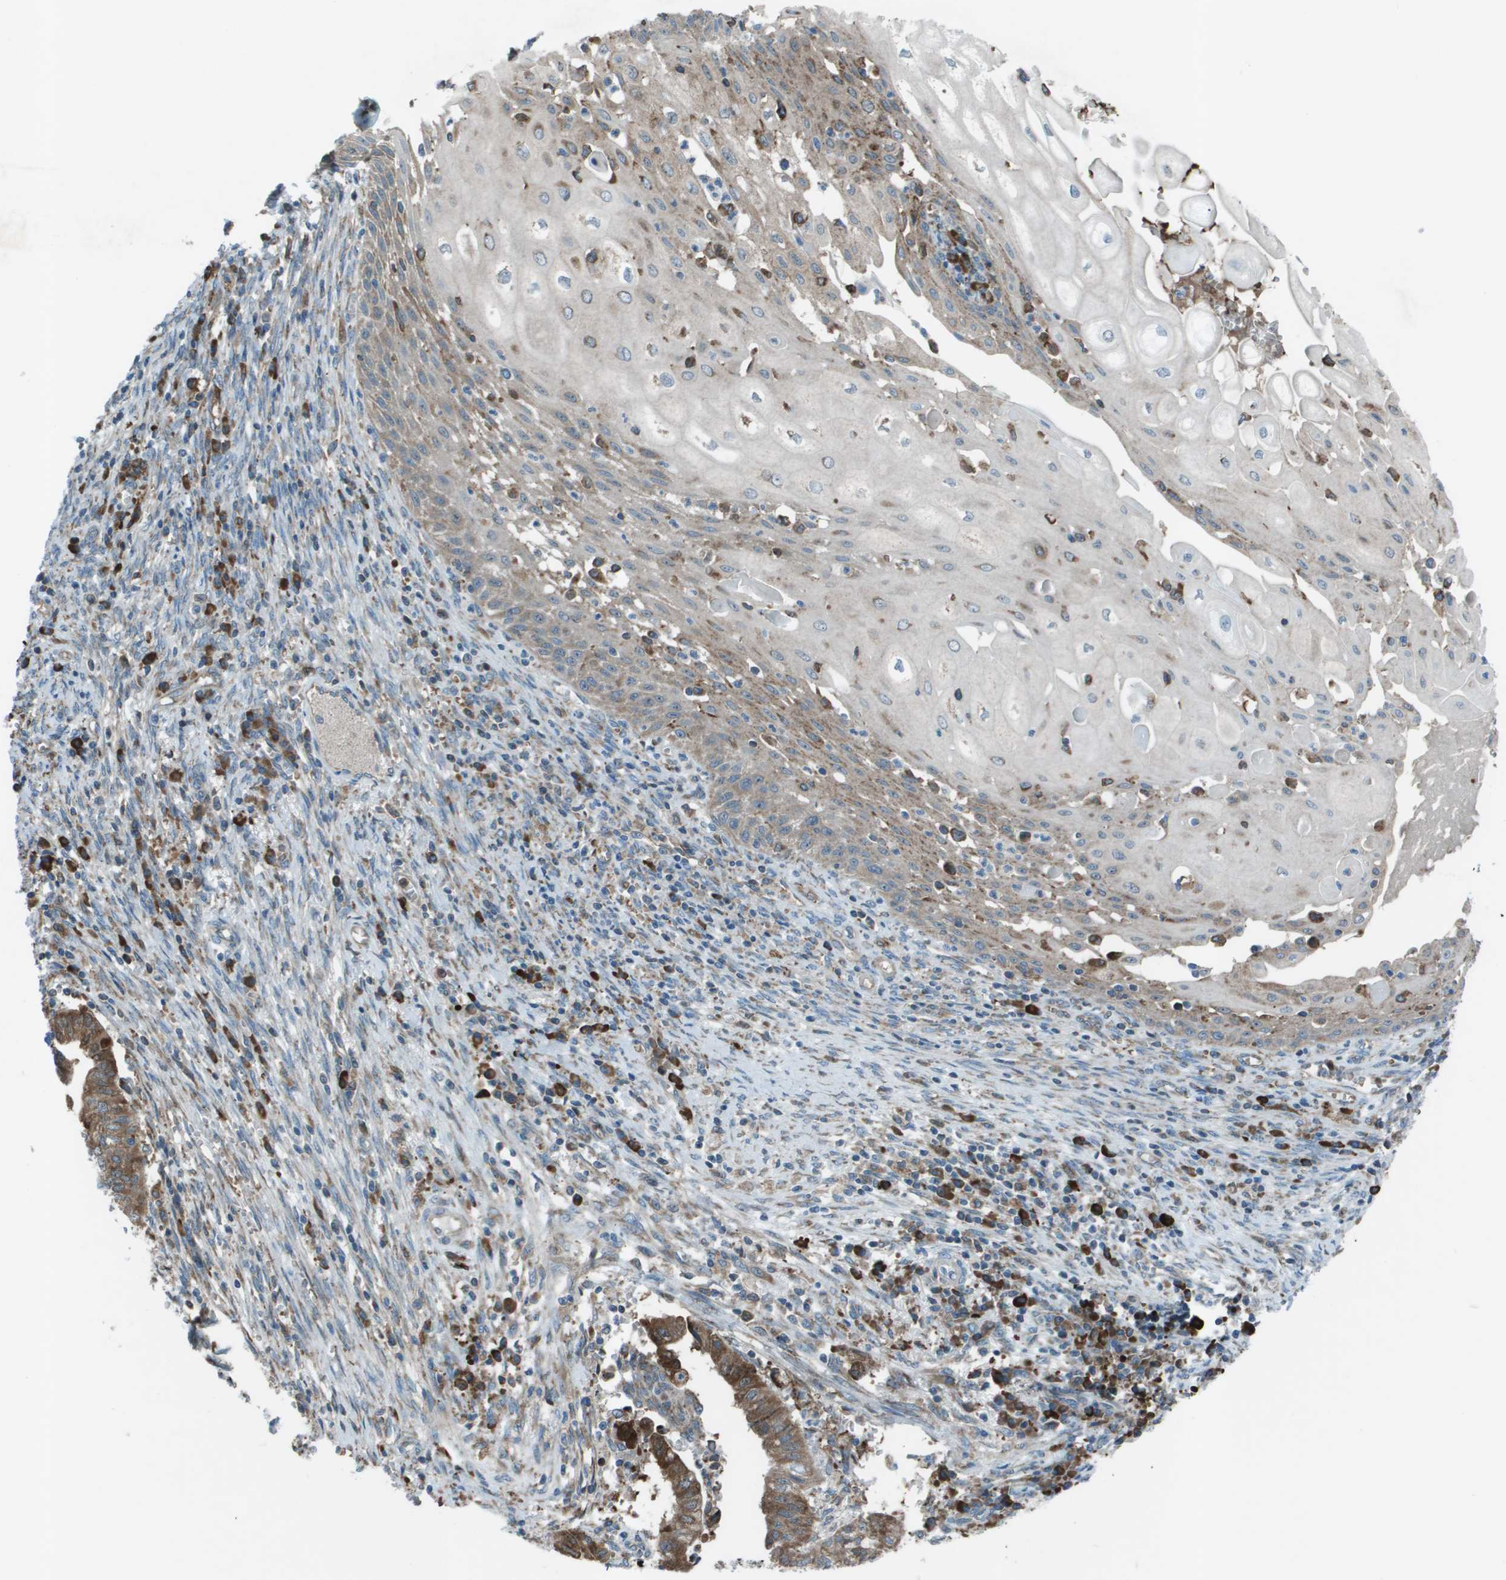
{"staining": {"intensity": "moderate", "quantity": ">75%", "location": "cytoplasmic/membranous"}, "tissue": "cervical cancer", "cell_type": "Tumor cells", "image_type": "cancer", "snomed": [{"axis": "morphology", "description": "Adenocarcinoma, NOS"}, {"axis": "topography", "description": "Cervix"}], "caption": "Tumor cells exhibit moderate cytoplasmic/membranous staining in approximately >75% of cells in cervical cancer.", "gene": "UTS2", "patient": {"sex": "female", "age": 44}}